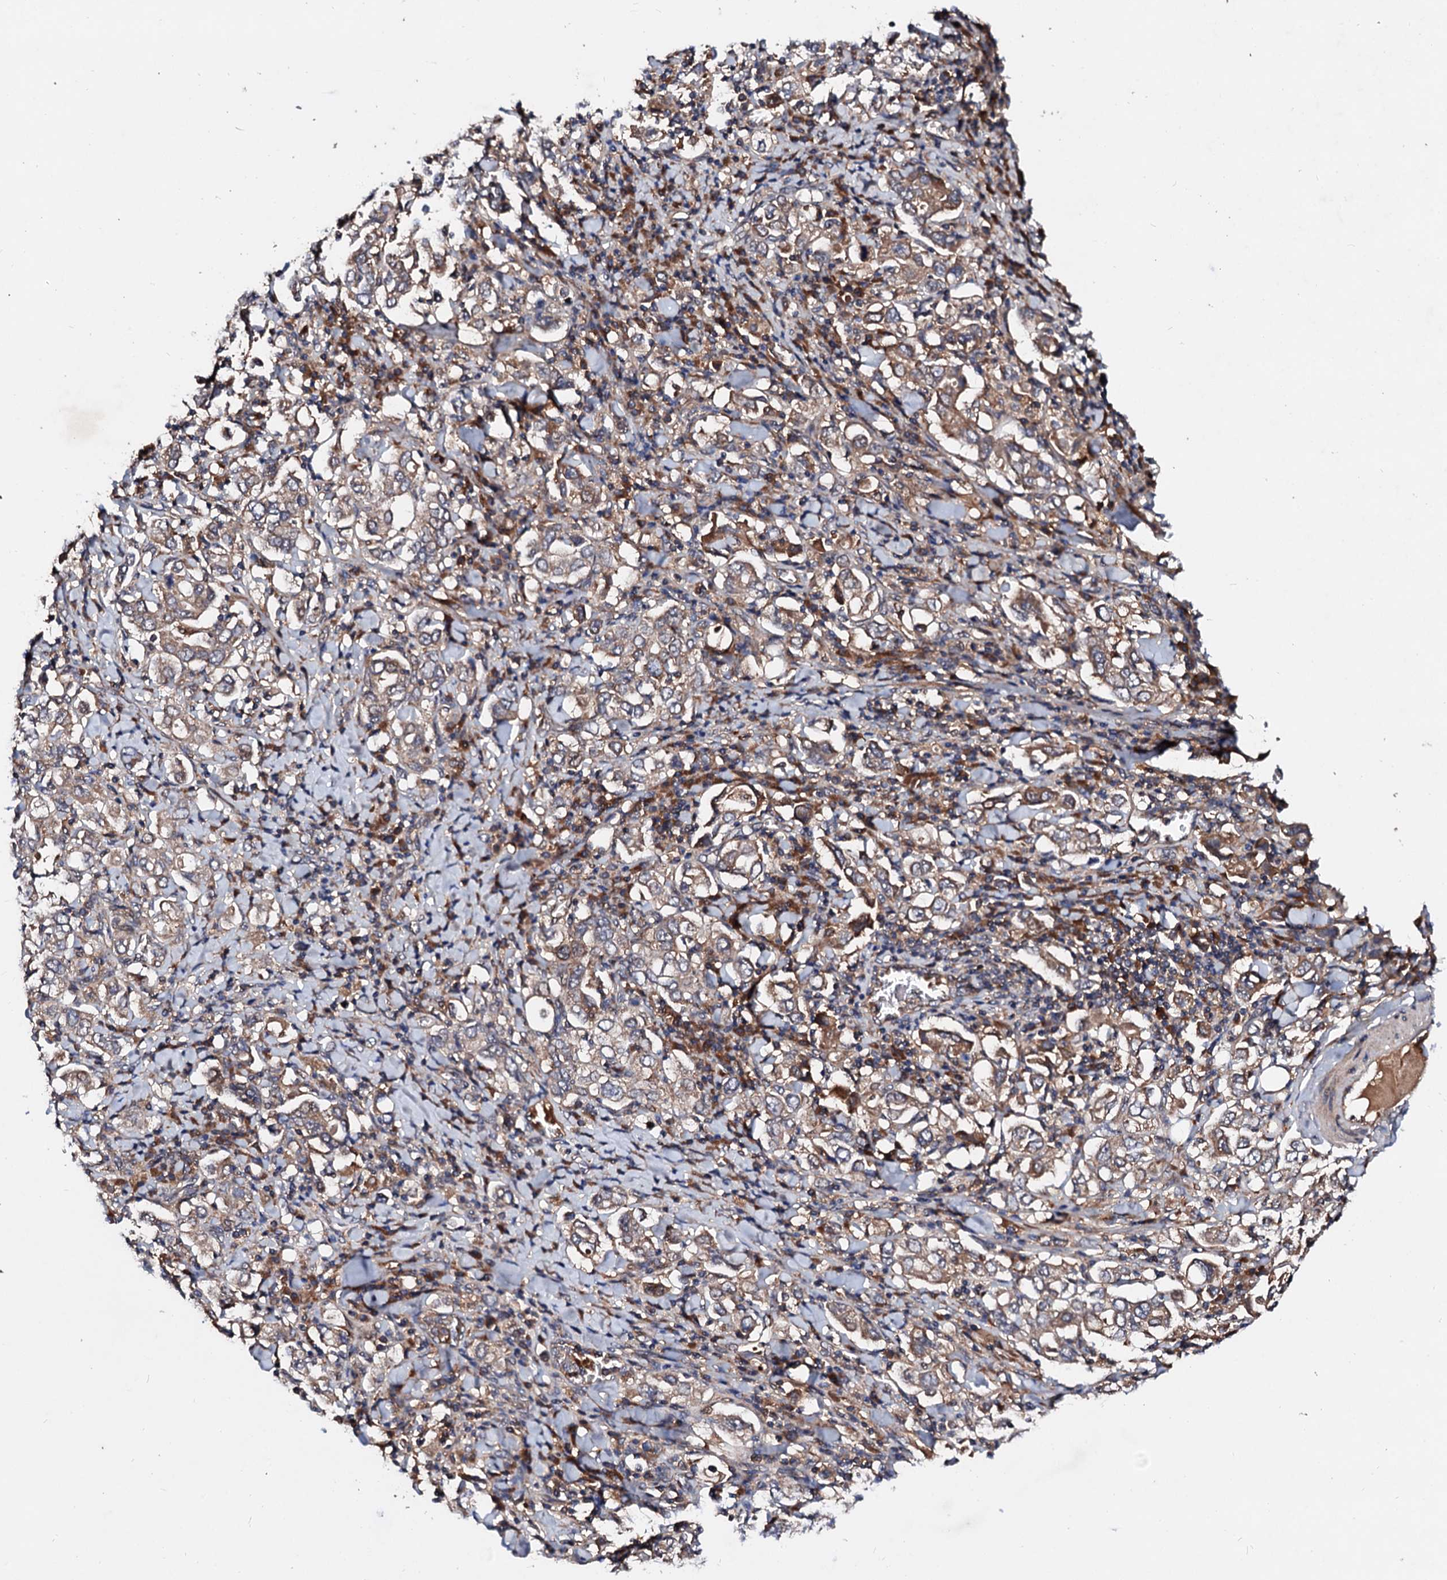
{"staining": {"intensity": "weak", "quantity": ">75%", "location": "cytoplasmic/membranous"}, "tissue": "stomach cancer", "cell_type": "Tumor cells", "image_type": "cancer", "snomed": [{"axis": "morphology", "description": "Adenocarcinoma, NOS"}, {"axis": "topography", "description": "Stomach, upper"}], "caption": "Immunohistochemistry (IHC) (DAB (3,3'-diaminobenzidine)) staining of human stomach cancer displays weak cytoplasmic/membranous protein staining in approximately >75% of tumor cells.", "gene": "EXTL1", "patient": {"sex": "male", "age": 62}}